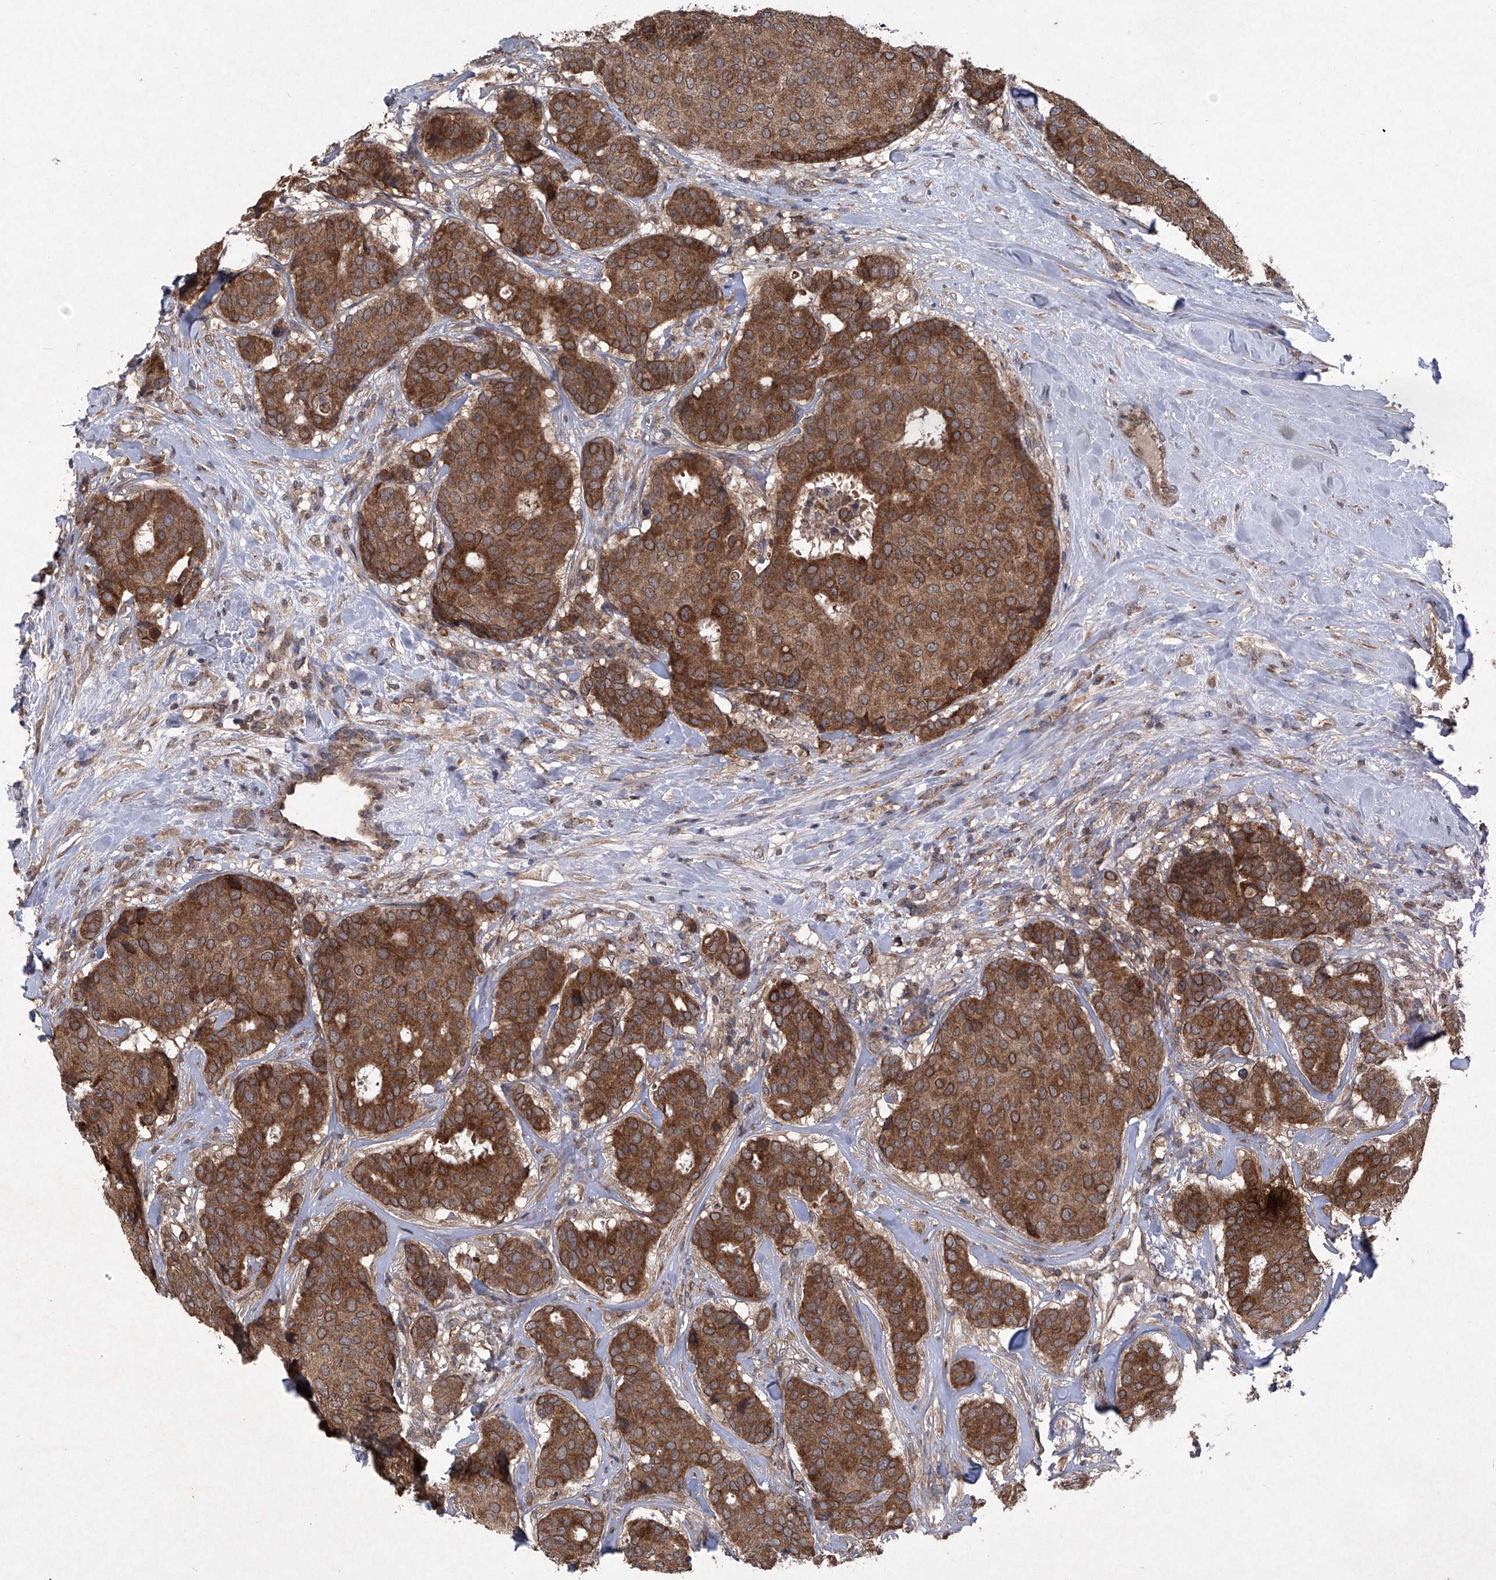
{"staining": {"intensity": "strong", "quantity": ">75%", "location": "cytoplasmic/membranous"}, "tissue": "breast cancer", "cell_type": "Tumor cells", "image_type": "cancer", "snomed": [{"axis": "morphology", "description": "Duct carcinoma"}, {"axis": "topography", "description": "Breast"}], "caption": "Immunohistochemical staining of human breast intraductal carcinoma exhibits high levels of strong cytoplasmic/membranous protein positivity in about >75% of tumor cells. (brown staining indicates protein expression, while blue staining denotes nuclei).", "gene": "SUMF2", "patient": {"sex": "female", "age": 75}}